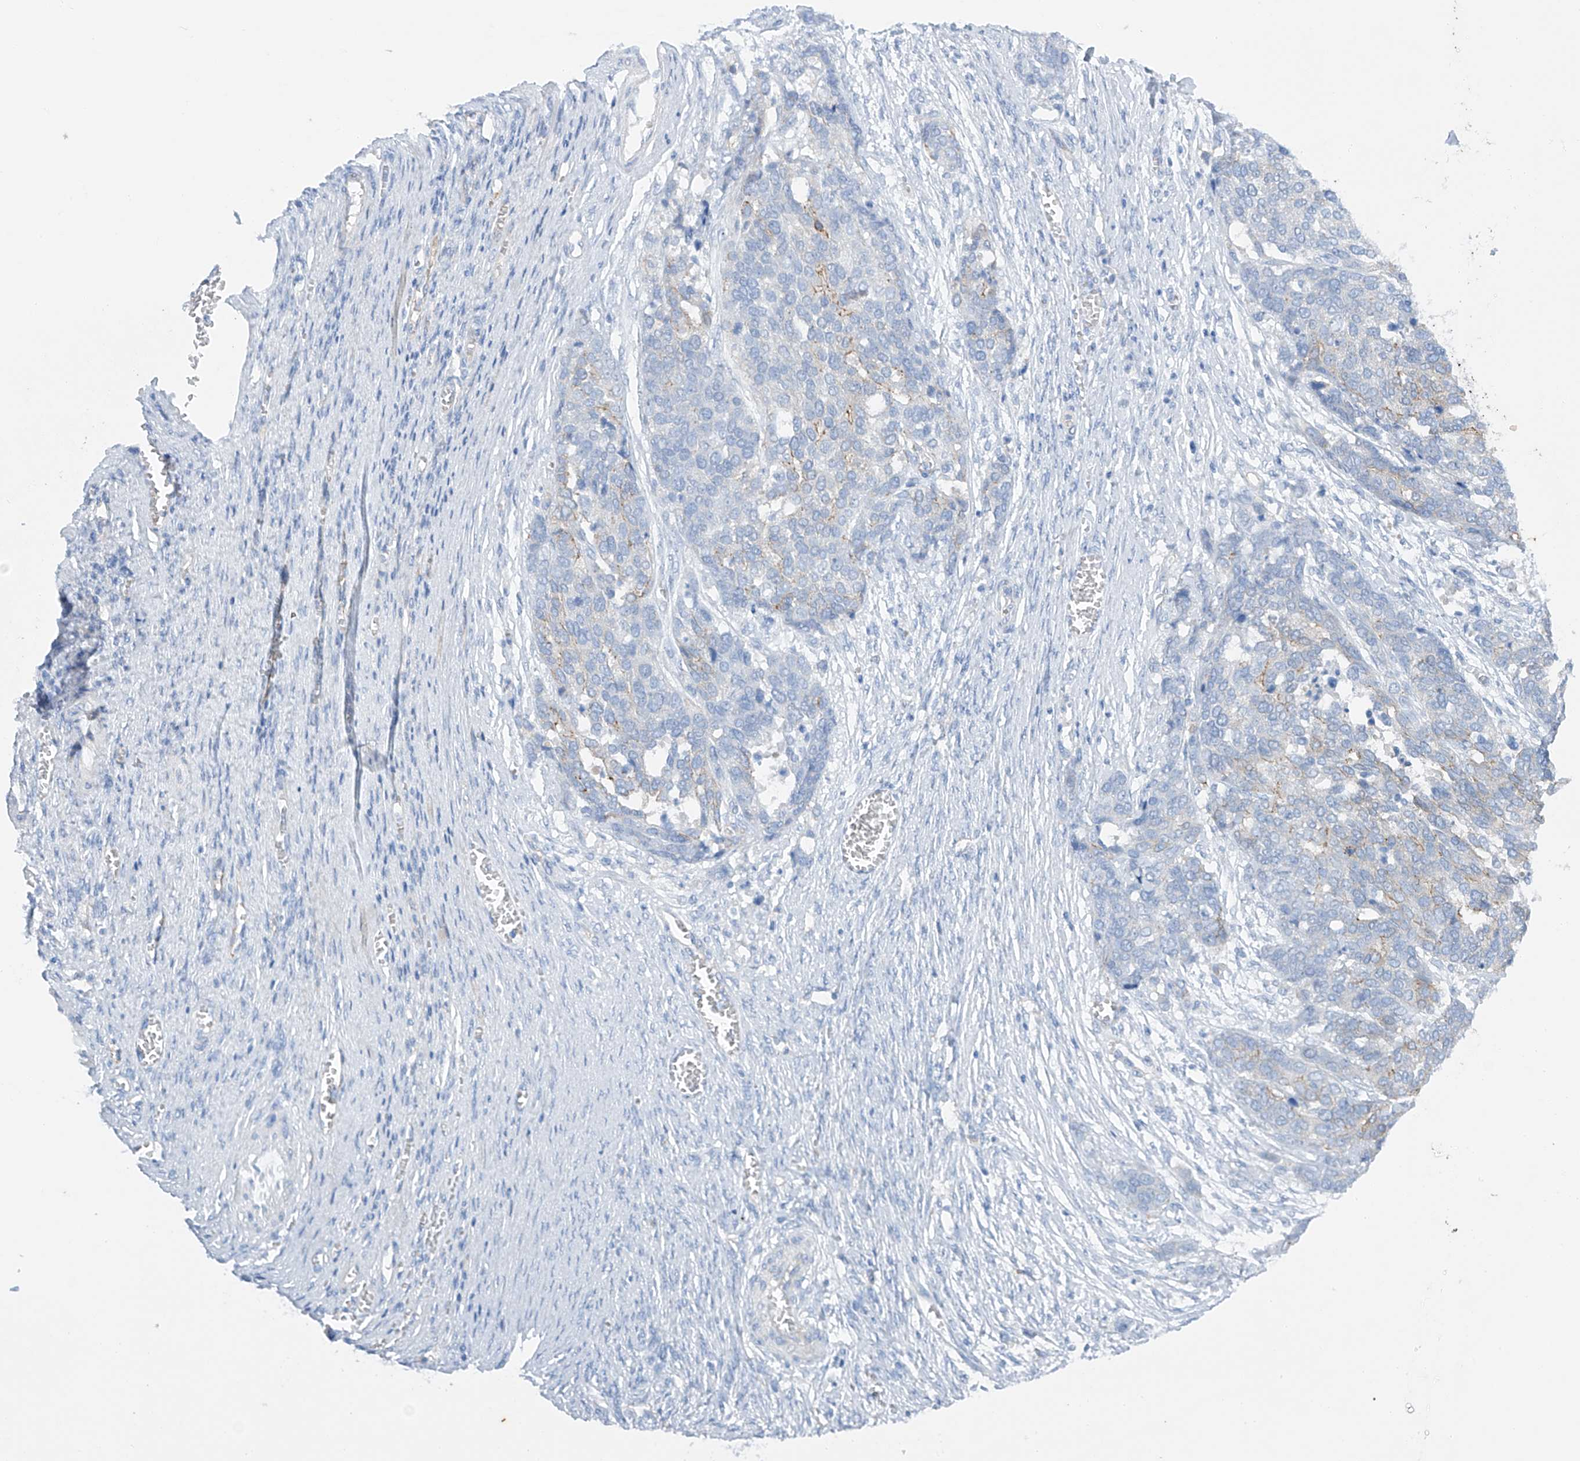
{"staining": {"intensity": "weak", "quantity": "<25%", "location": "cytoplasmic/membranous"}, "tissue": "ovarian cancer", "cell_type": "Tumor cells", "image_type": "cancer", "snomed": [{"axis": "morphology", "description": "Cystadenocarcinoma, serous, NOS"}, {"axis": "topography", "description": "Ovary"}], "caption": "This is an immunohistochemistry (IHC) micrograph of human ovarian cancer (serous cystadenocarcinoma). There is no expression in tumor cells.", "gene": "MAGI1", "patient": {"sex": "female", "age": 44}}